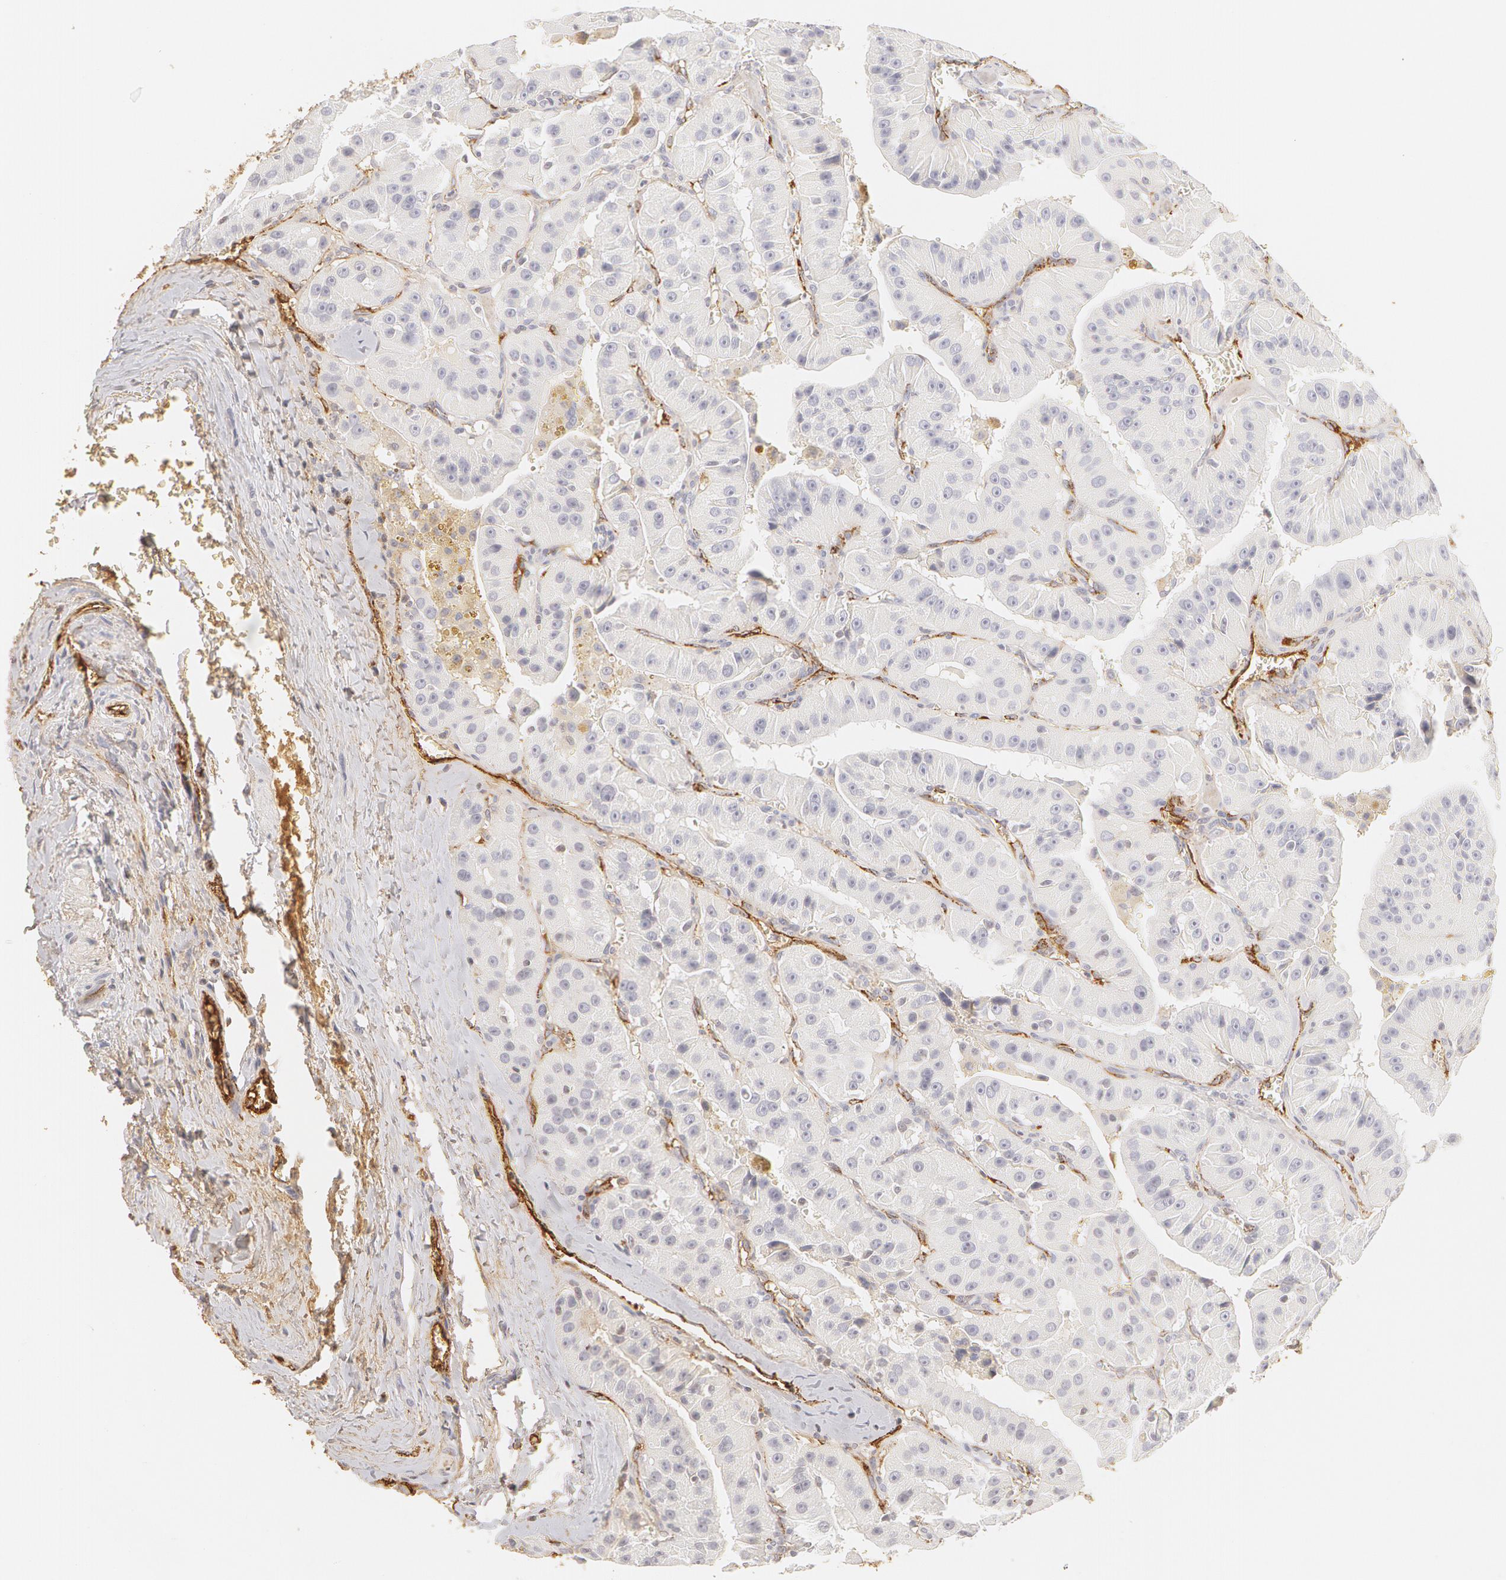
{"staining": {"intensity": "negative", "quantity": "none", "location": "none"}, "tissue": "thyroid cancer", "cell_type": "Tumor cells", "image_type": "cancer", "snomed": [{"axis": "morphology", "description": "Carcinoma, NOS"}, {"axis": "topography", "description": "Thyroid gland"}], "caption": "This is an IHC photomicrograph of human thyroid cancer. There is no positivity in tumor cells.", "gene": "VWF", "patient": {"sex": "male", "age": 76}}